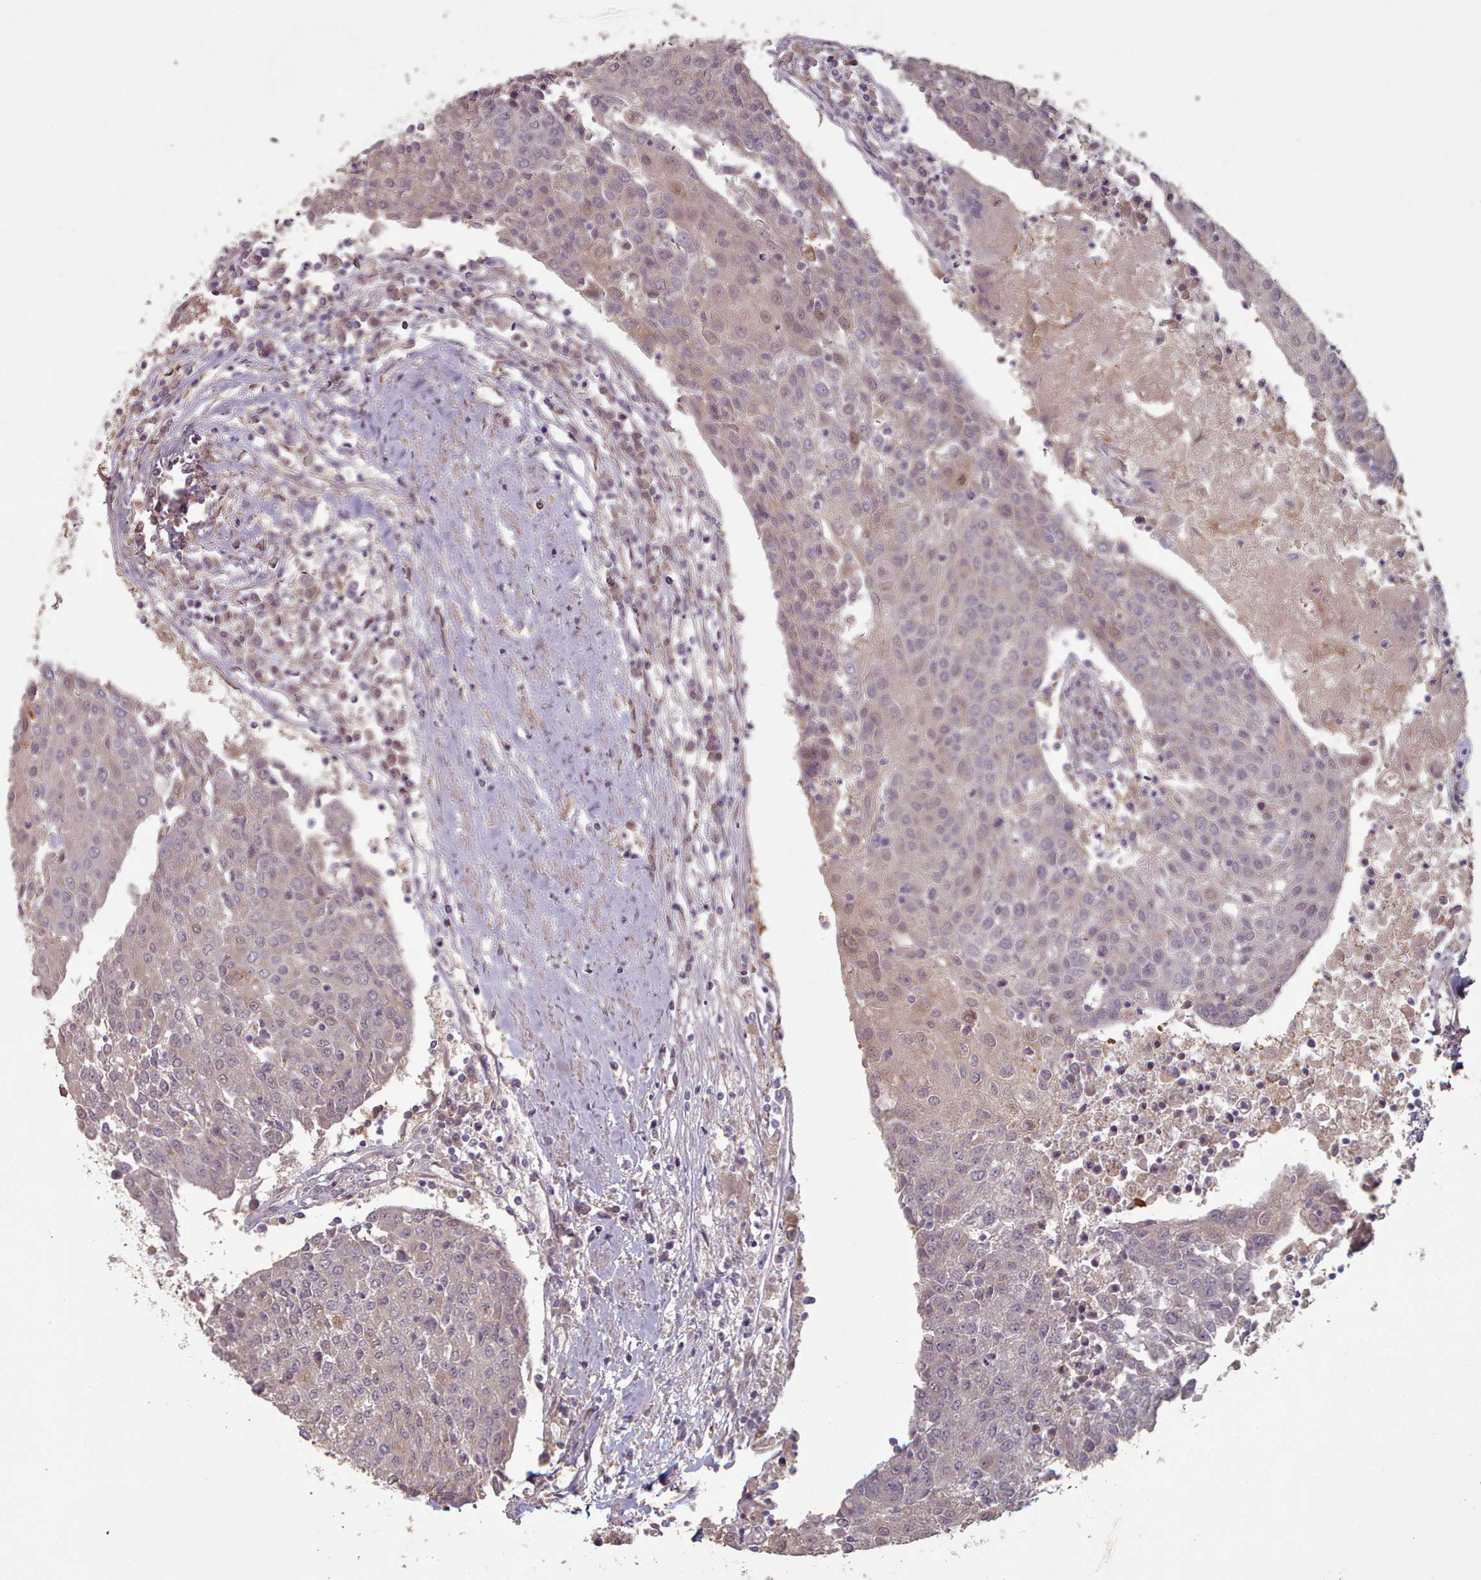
{"staining": {"intensity": "moderate", "quantity": "<25%", "location": "nuclear"}, "tissue": "urothelial cancer", "cell_type": "Tumor cells", "image_type": "cancer", "snomed": [{"axis": "morphology", "description": "Urothelial carcinoma, High grade"}, {"axis": "topography", "description": "Urinary bladder"}], "caption": "Urothelial carcinoma (high-grade) stained with a brown dye reveals moderate nuclear positive positivity in about <25% of tumor cells.", "gene": "ERCC6L", "patient": {"sex": "female", "age": 85}}